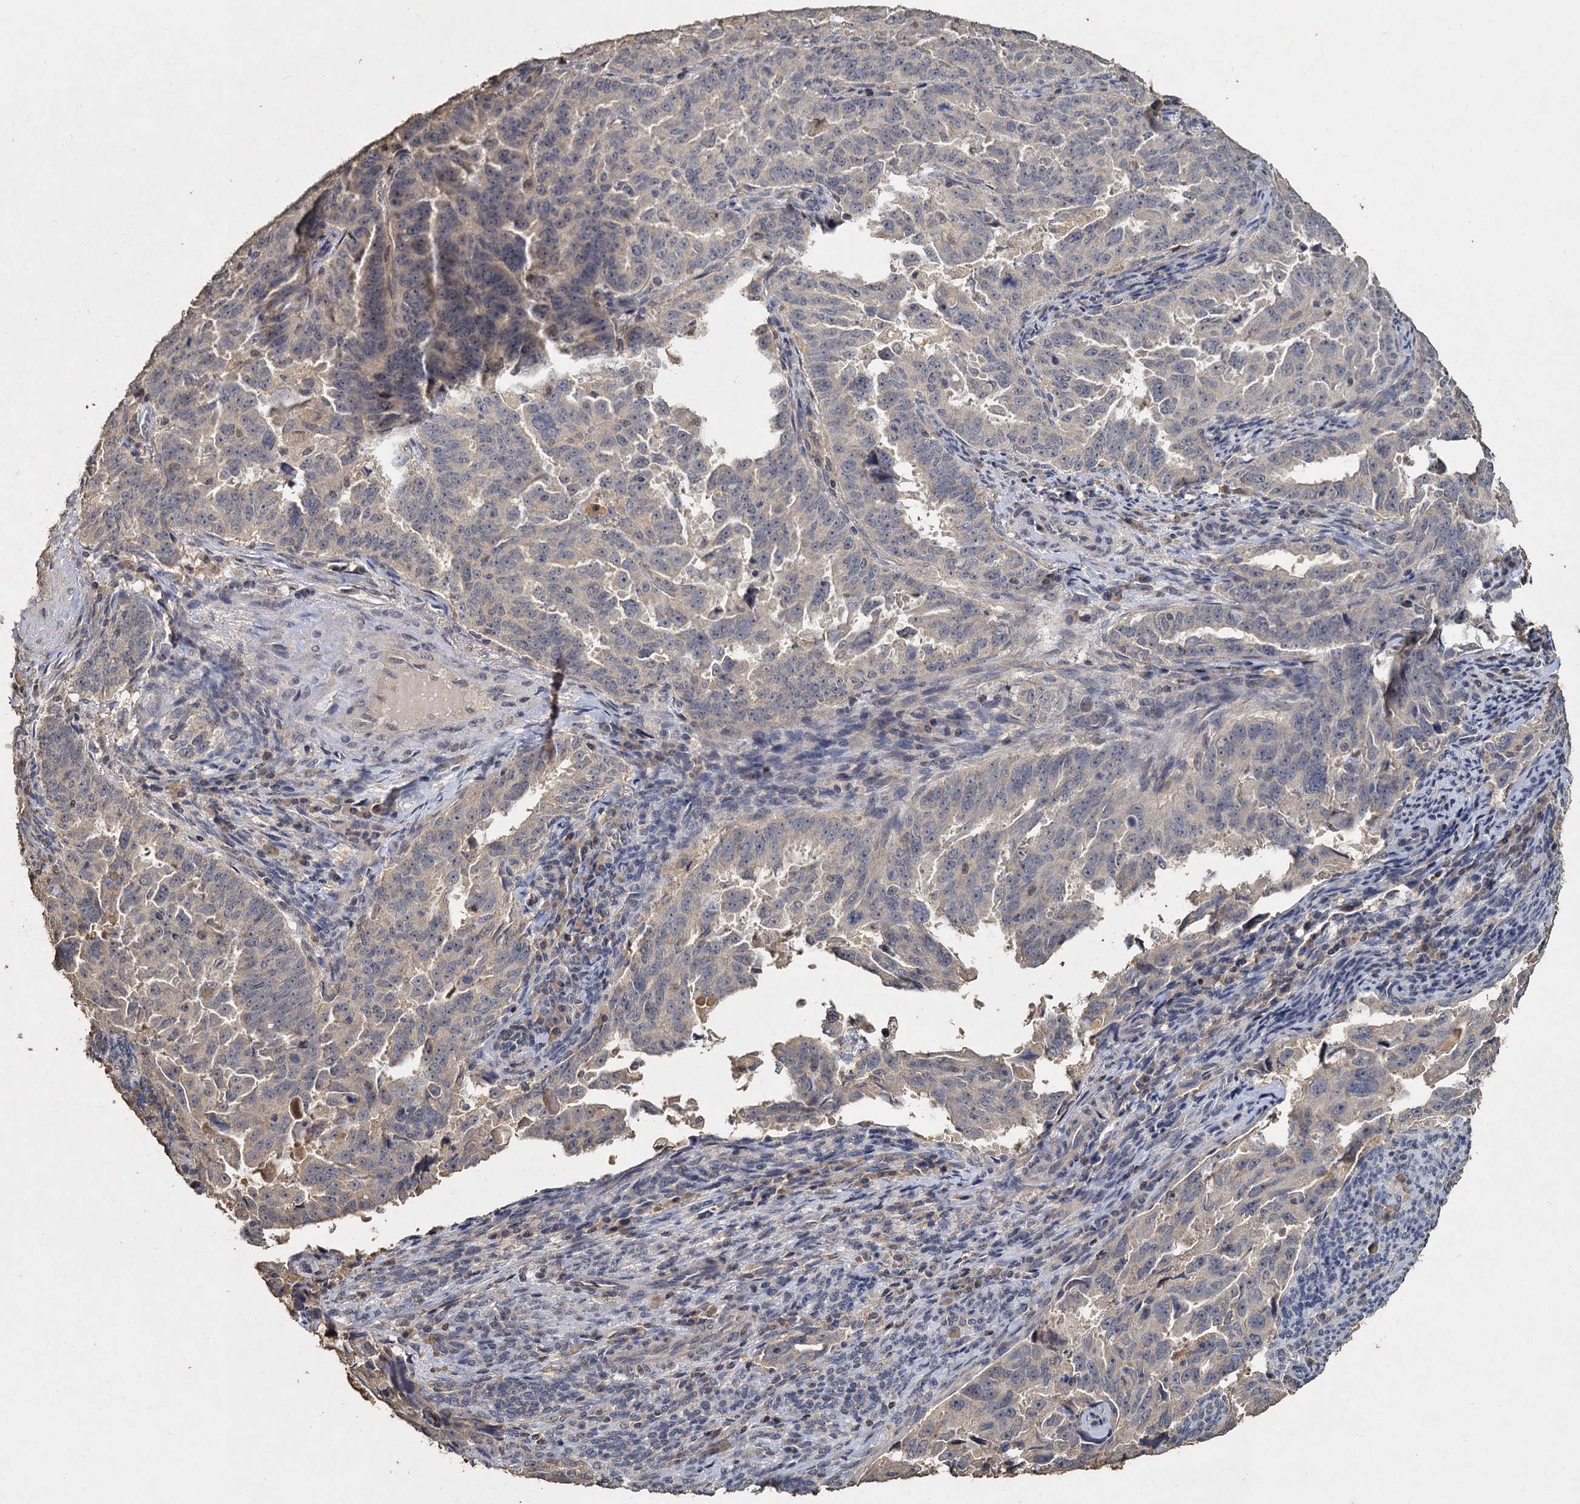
{"staining": {"intensity": "negative", "quantity": "none", "location": "none"}, "tissue": "endometrial cancer", "cell_type": "Tumor cells", "image_type": "cancer", "snomed": [{"axis": "morphology", "description": "Adenocarcinoma, NOS"}, {"axis": "topography", "description": "Endometrium"}], "caption": "There is no significant expression in tumor cells of endometrial cancer.", "gene": "CCDC61", "patient": {"sex": "female", "age": 65}}